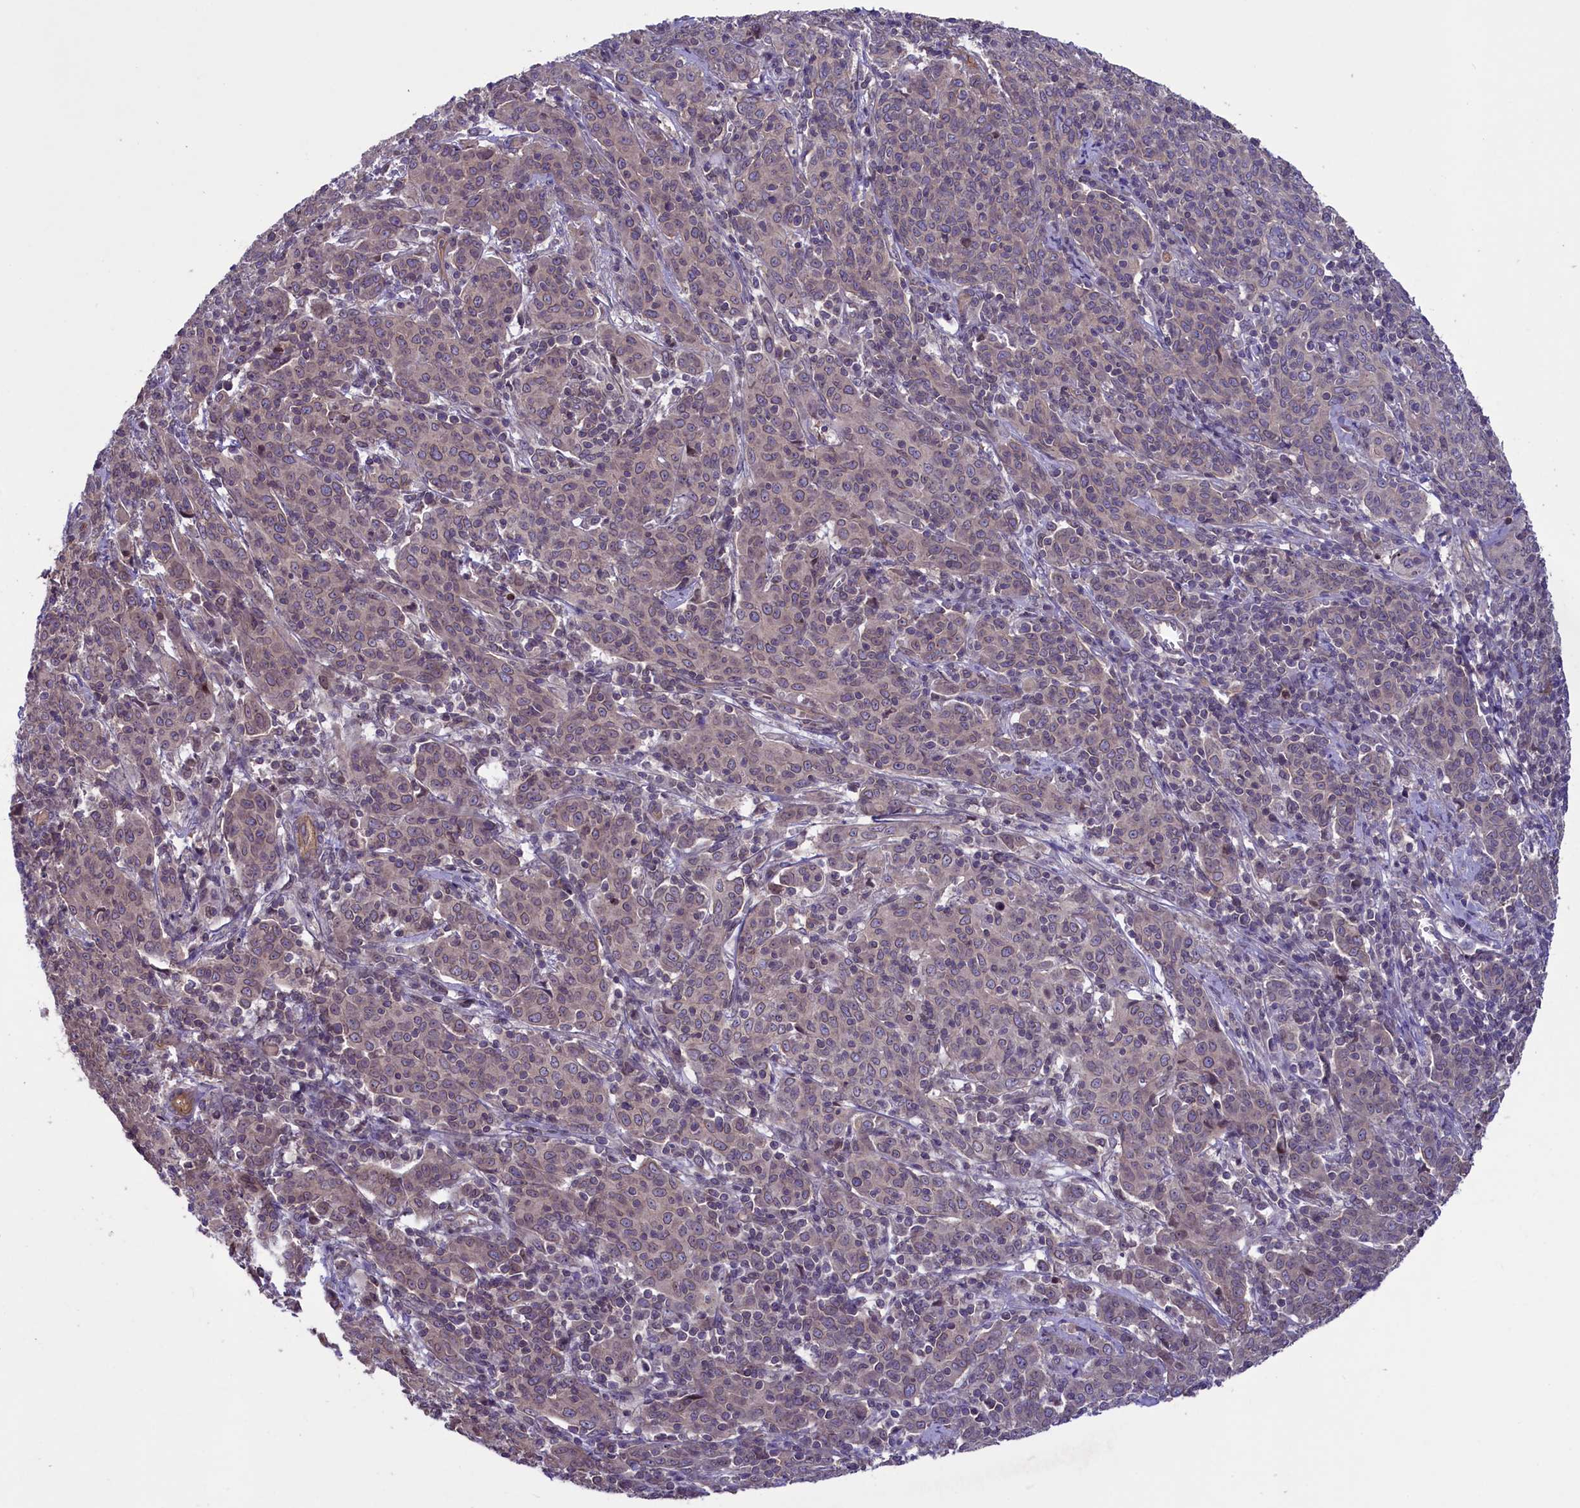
{"staining": {"intensity": "weak", "quantity": "25%-75%", "location": "cytoplasmic/membranous"}, "tissue": "cervical cancer", "cell_type": "Tumor cells", "image_type": "cancer", "snomed": [{"axis": "morphology", "description": "Squamous cell carcinoma, NOS"}, {"axis": "topography", "description": "Cervix"}], "caption": "Immunohistochemical staining of human squamous cell carcinoma (cervical) displays low levels of weak cytoplasmic/membranous staining in about 25%-75% of tumor cells.", "gene": "CCDC125", "patient": {"sex": "female", "age": 67}}